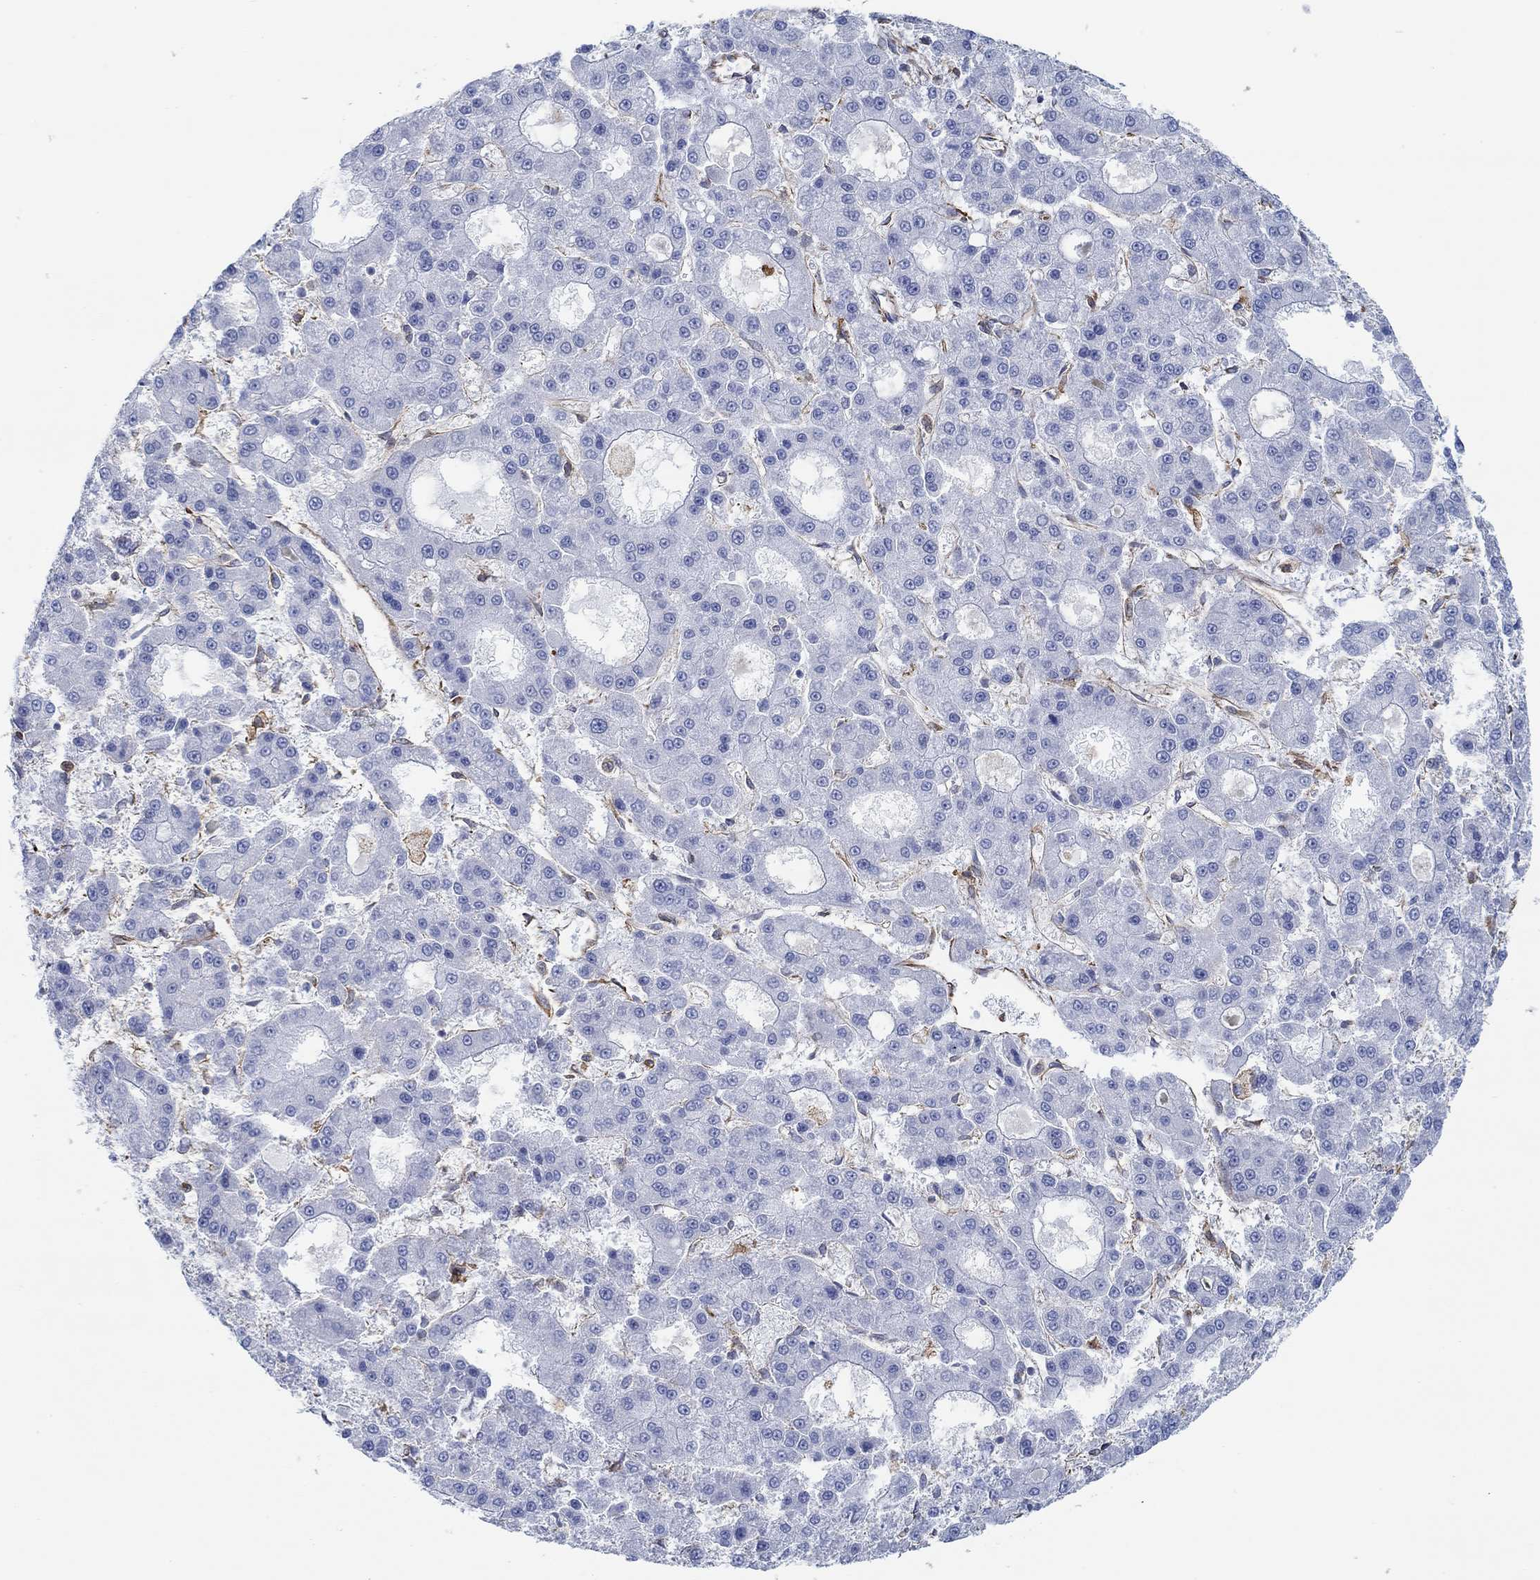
{"staining": {"intensity": "weak", "quantity": "<25%", "location": "cytoplasmic/membranous"}, "tissue": "liver cancer", "cell_type": "Tumor cells", "image_type": "cancer", "snomed": [{"axis": "morphology", "description": "Carcinoma, Hepatocellular, NOS"}, {"axis": "topography", "description": "Liver"}], "caption": "A histopathology image of hepatocellular carcinoma (liver) stained for a protein displays no brown staining in tumor cells.", "gene": "STC2", "patient": {"sex": "male", "age": 70}}